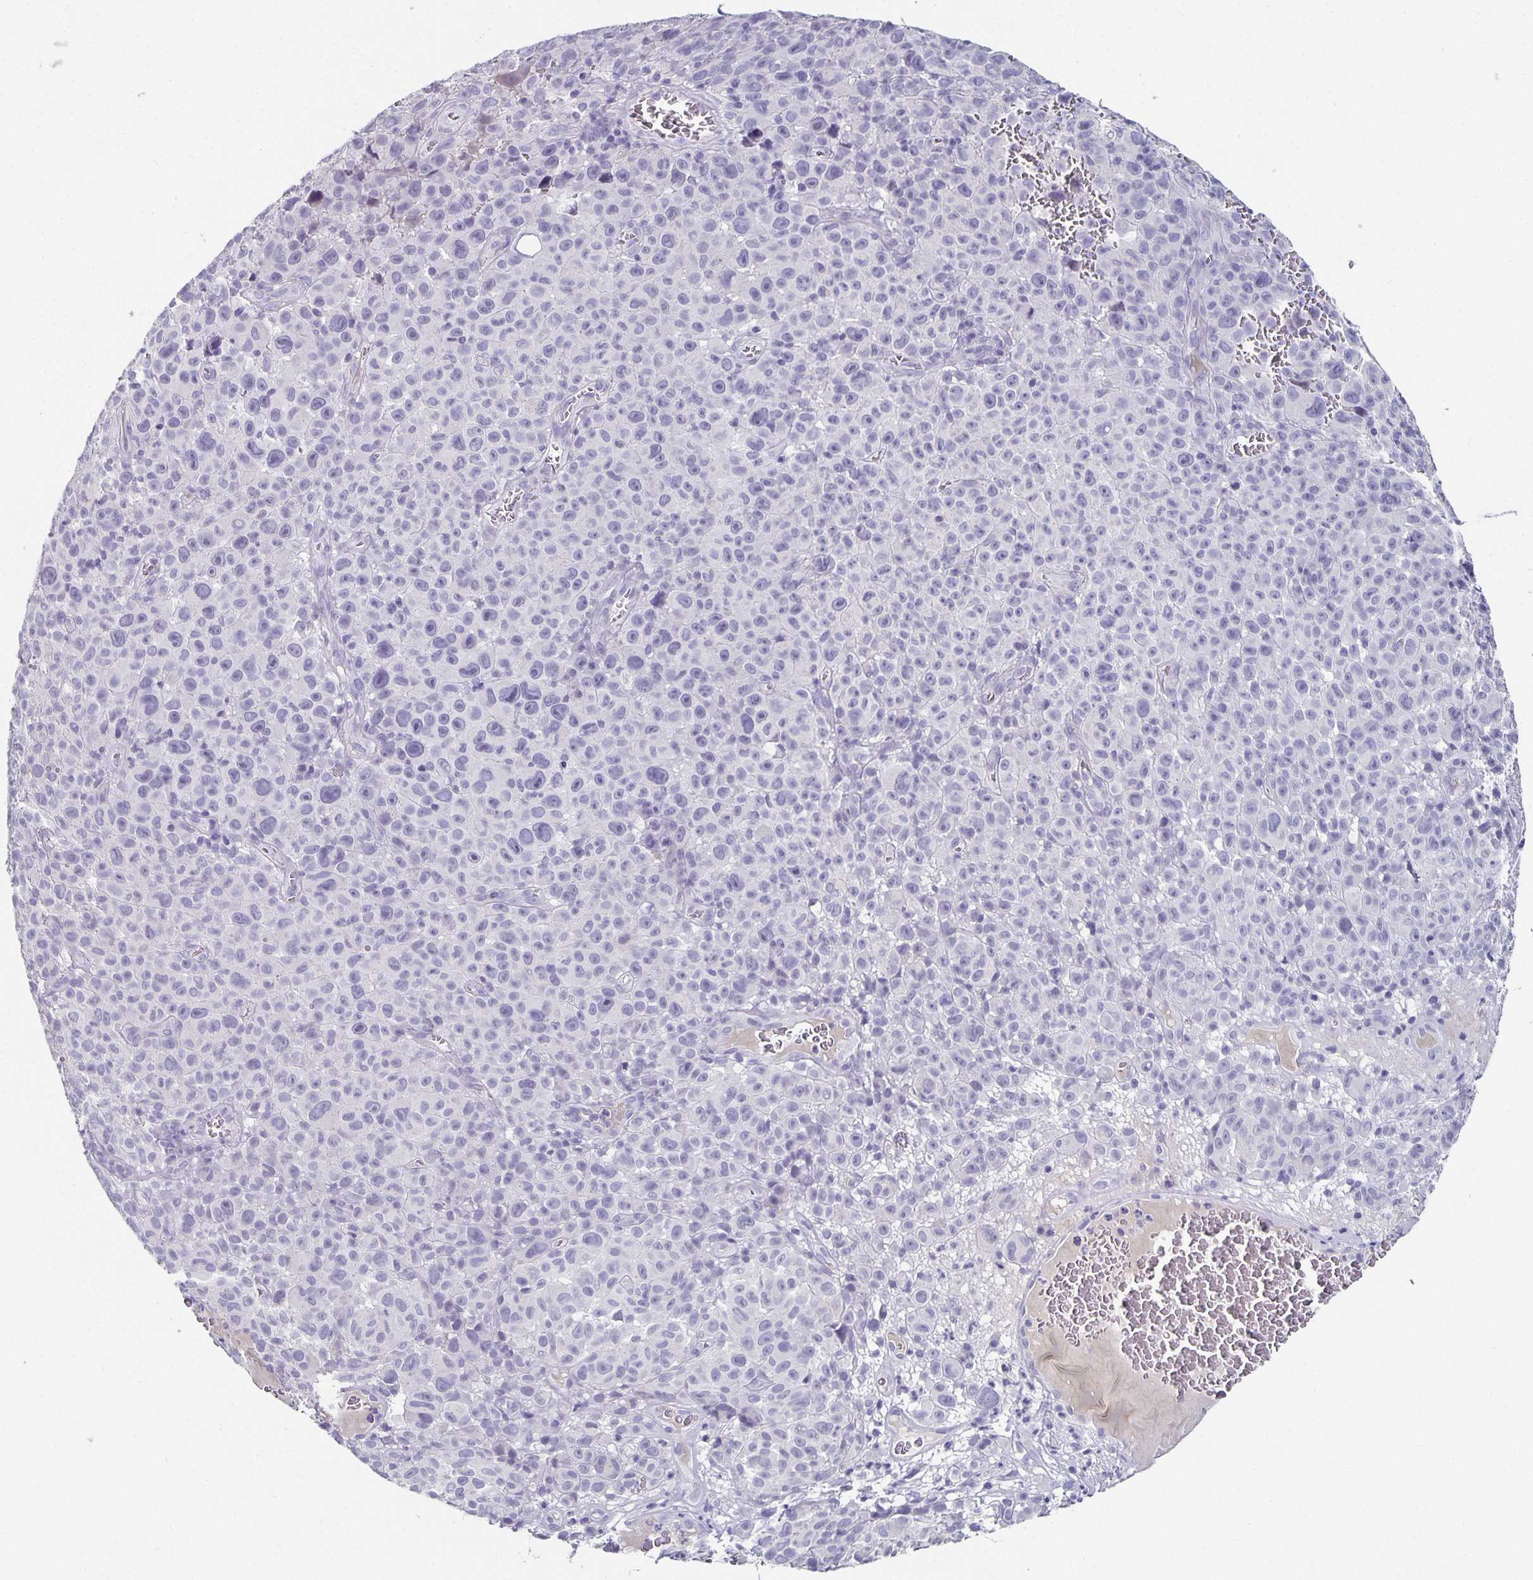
{"staining": {"intensity": "negative", "quantity": "none", "location": "none"}, "tissue": "melanoma", "cell_type": "Tumor cells", "image_type": "cancer", "snomed": [{"axis": "morphology", "description": "Malignant melanoma, NOS"}, {"axis": "topography", "description": "Skin"}], "caption": "Immunohistochemical staining of human melanoma displays no significant positivity in tumor cells.", "gene": "CHGA", "patient": {"sex": "female", "age": 82}}